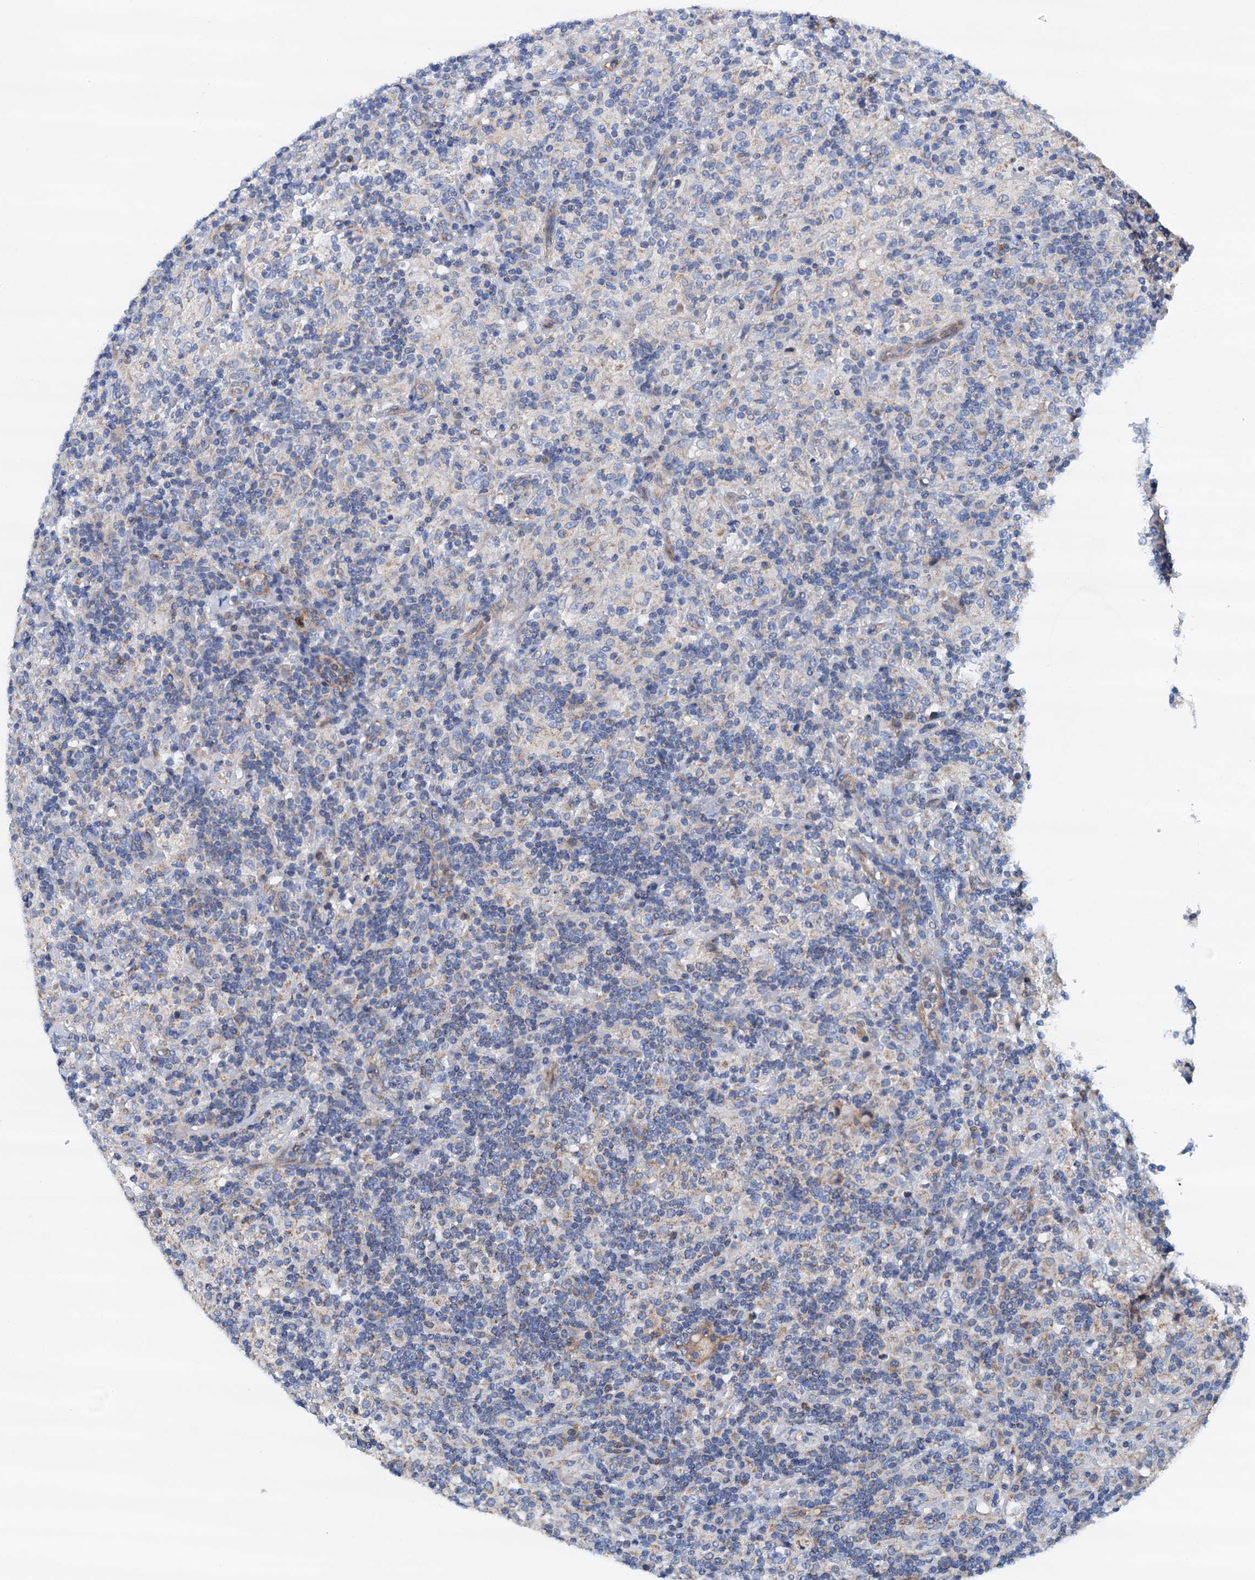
{"staining": {"intensity": "negative", "quantity": "none", "location": "none"}, "tissue": "lymphoma", "cell_type": "Tumor cells", "image_type": "cancer", "snomed": [{"axis": "morphology", "description": "Hodgkin's disease, NOS"}, {"axis": "topography", "description": "Lymph node"}], "caption": "This image is of Hodgkin's disease stained with immunohistochemistry (IHC) to label a protein in brown with the nuclei are counter-stained blue. There is no expression in tumor cells. (Brightfield microscopy of DAB (3,3'-diaminobenzidine) immunohistochemistry (IHC) at high magnification).", "gene": "RASSF9", "patient": {"sex": "male", "age": 70}}